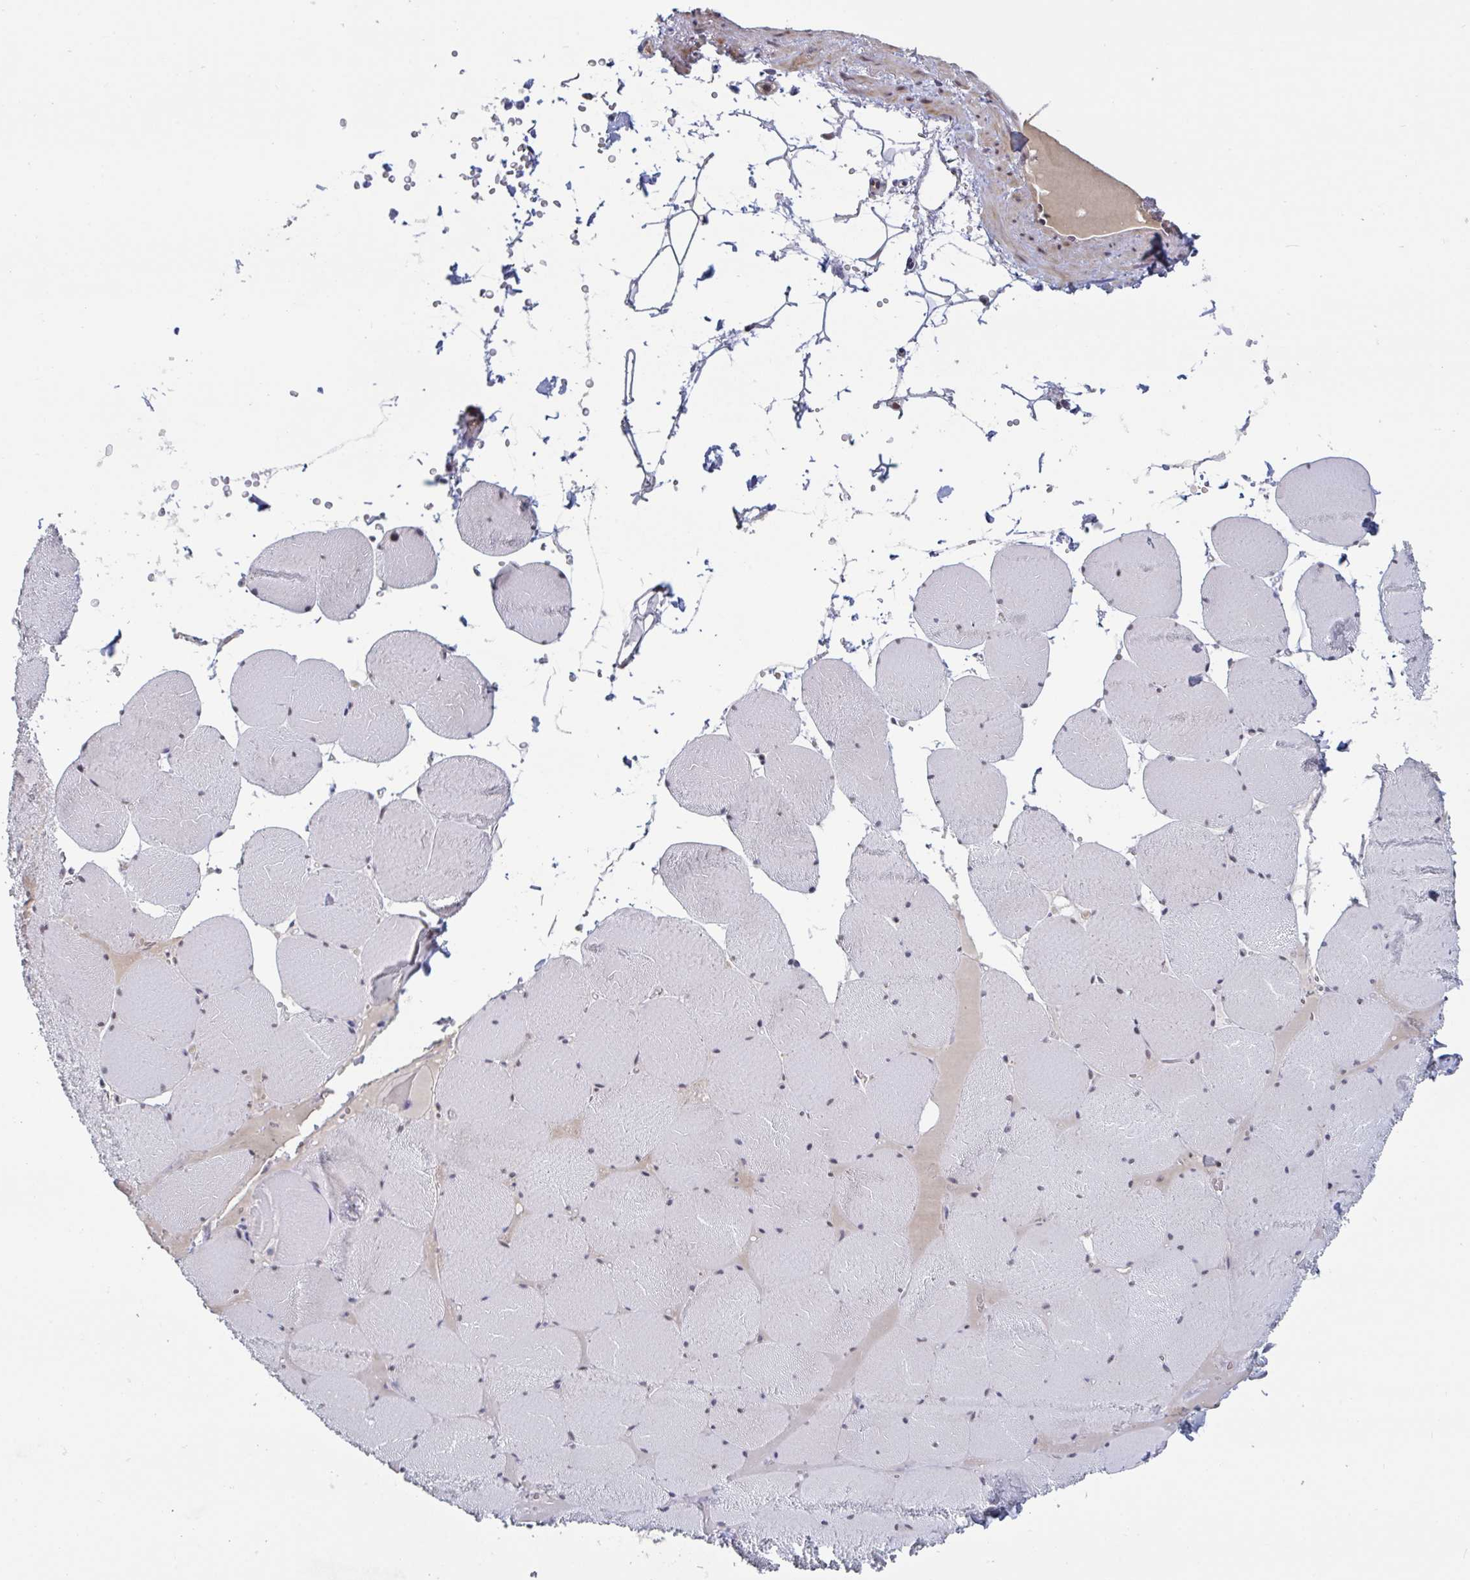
{"staining": {"intensity": "negative", "quantity": "none", "location": "none"}, "tissue": "skeletal muscle", "cell_type": "Myocytes", "image_type": "normal", "snomed": [{"axis": "morphology", "description": "Normal tissue, NOS"}, {"axis": "topography", "description": "Skeletal muscle"}, {"axis": "topography", "description": "Head-Neck"}], "caption": "Immunohistochemical staining of benign human skeletal muscle demonstrates no significant staining in myocytes. (IHC, brightfield microscopy, high magnification).", "gene": "BCL7B", "patient": {"sex": "male", "age": 66}}